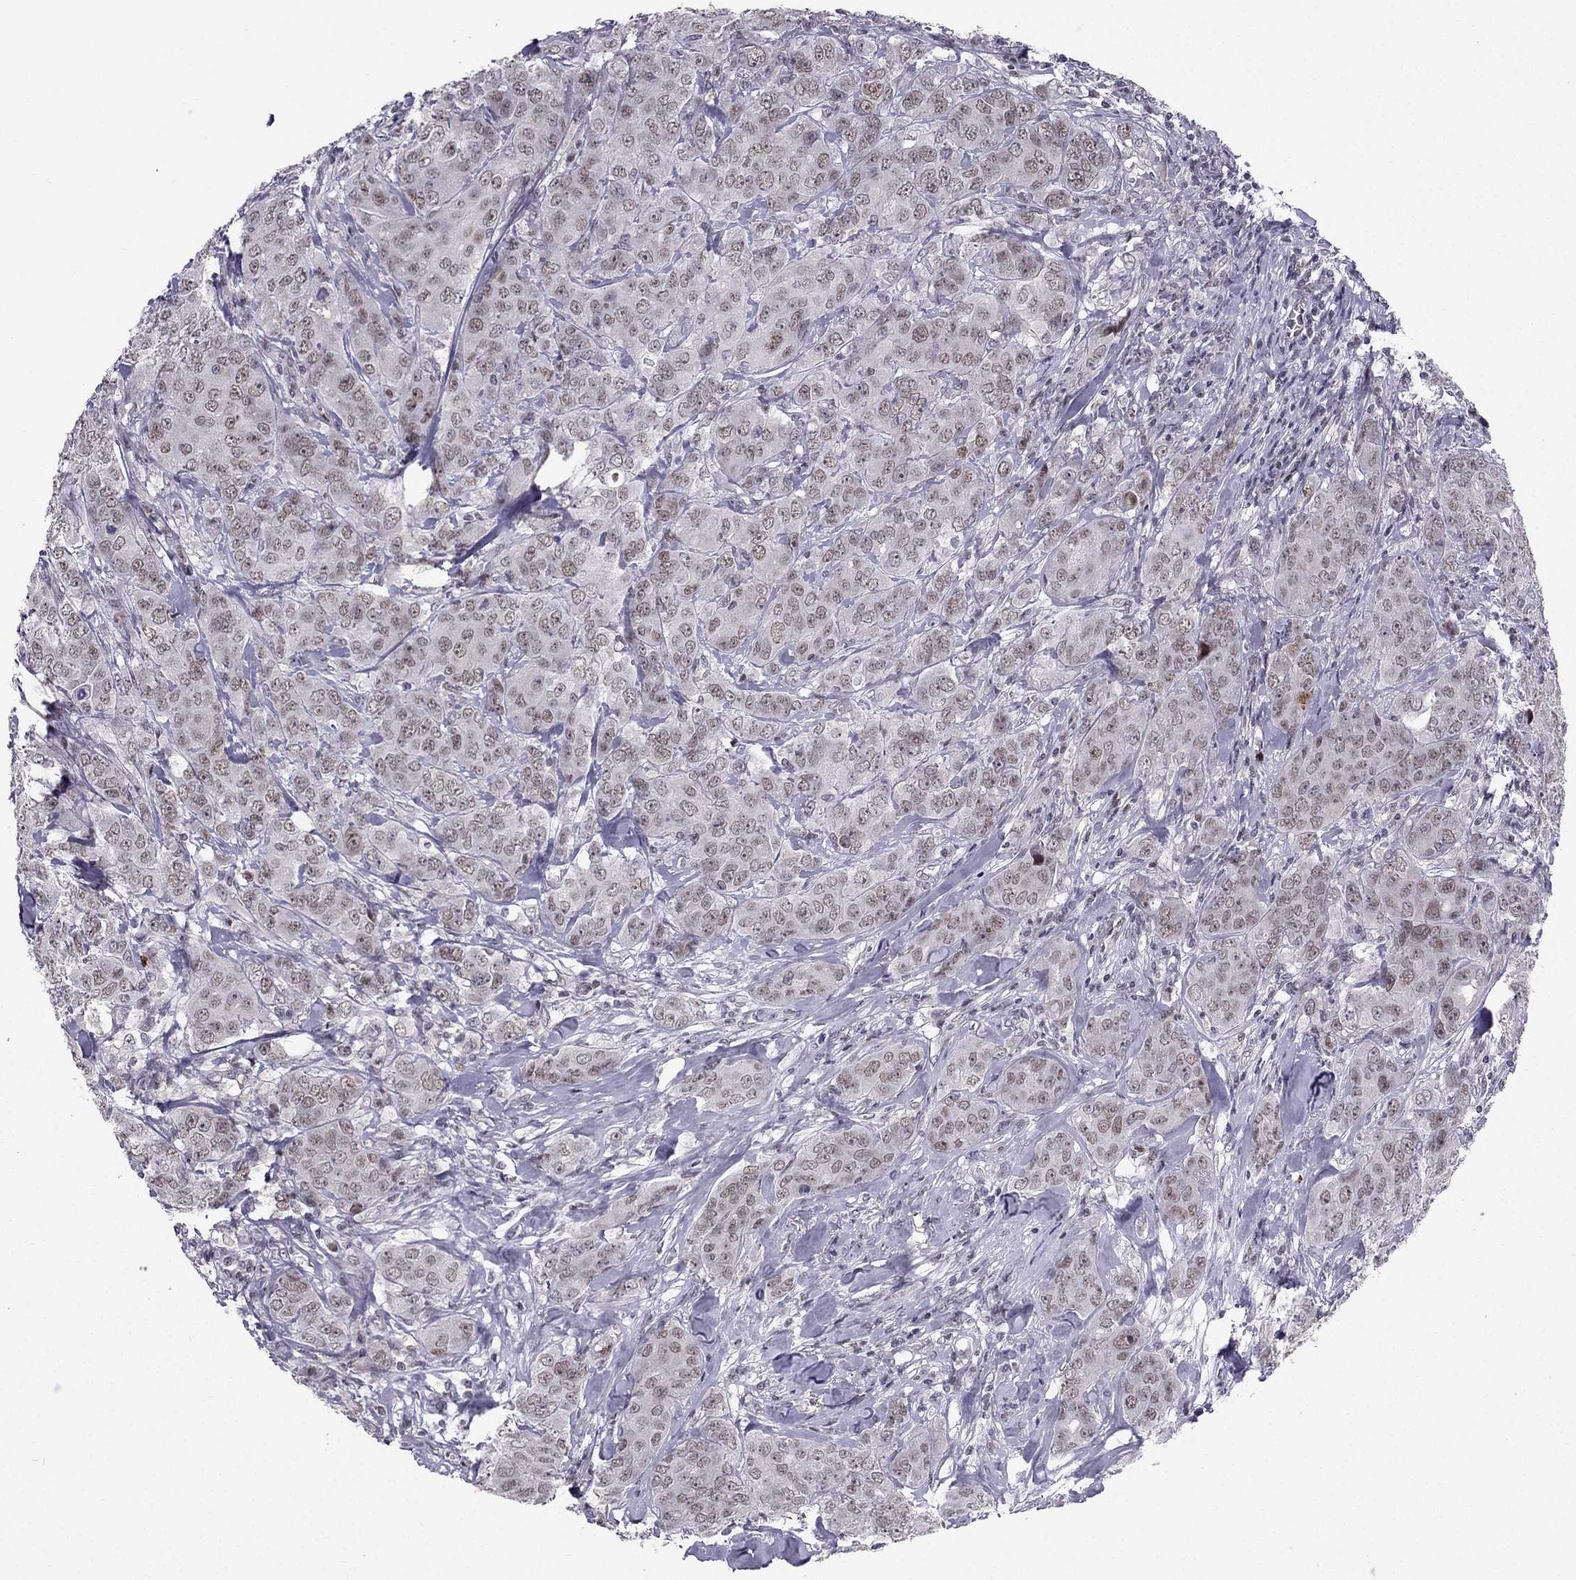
{"staining": {"intensity": "weak", "quantity": "25%-75%", "location": "nuclear"}, "tissue": "breast cancer", "cell_type": "Tumor cells", "image_type": "cancer", "snomed": [{"axis": "morphology", "description": "Duct carcinoma"}, {"axis": "topography", "description": "Breast"}], "caption": "A micrograph of human invasive ductal carcinoma (breast) stained for a protein reveals weak nuclear brown staining in tumor cells. Nuclei are stained in blue.", "gene": "RPRD2", "patient": {"sex": "female", "age": 43}}